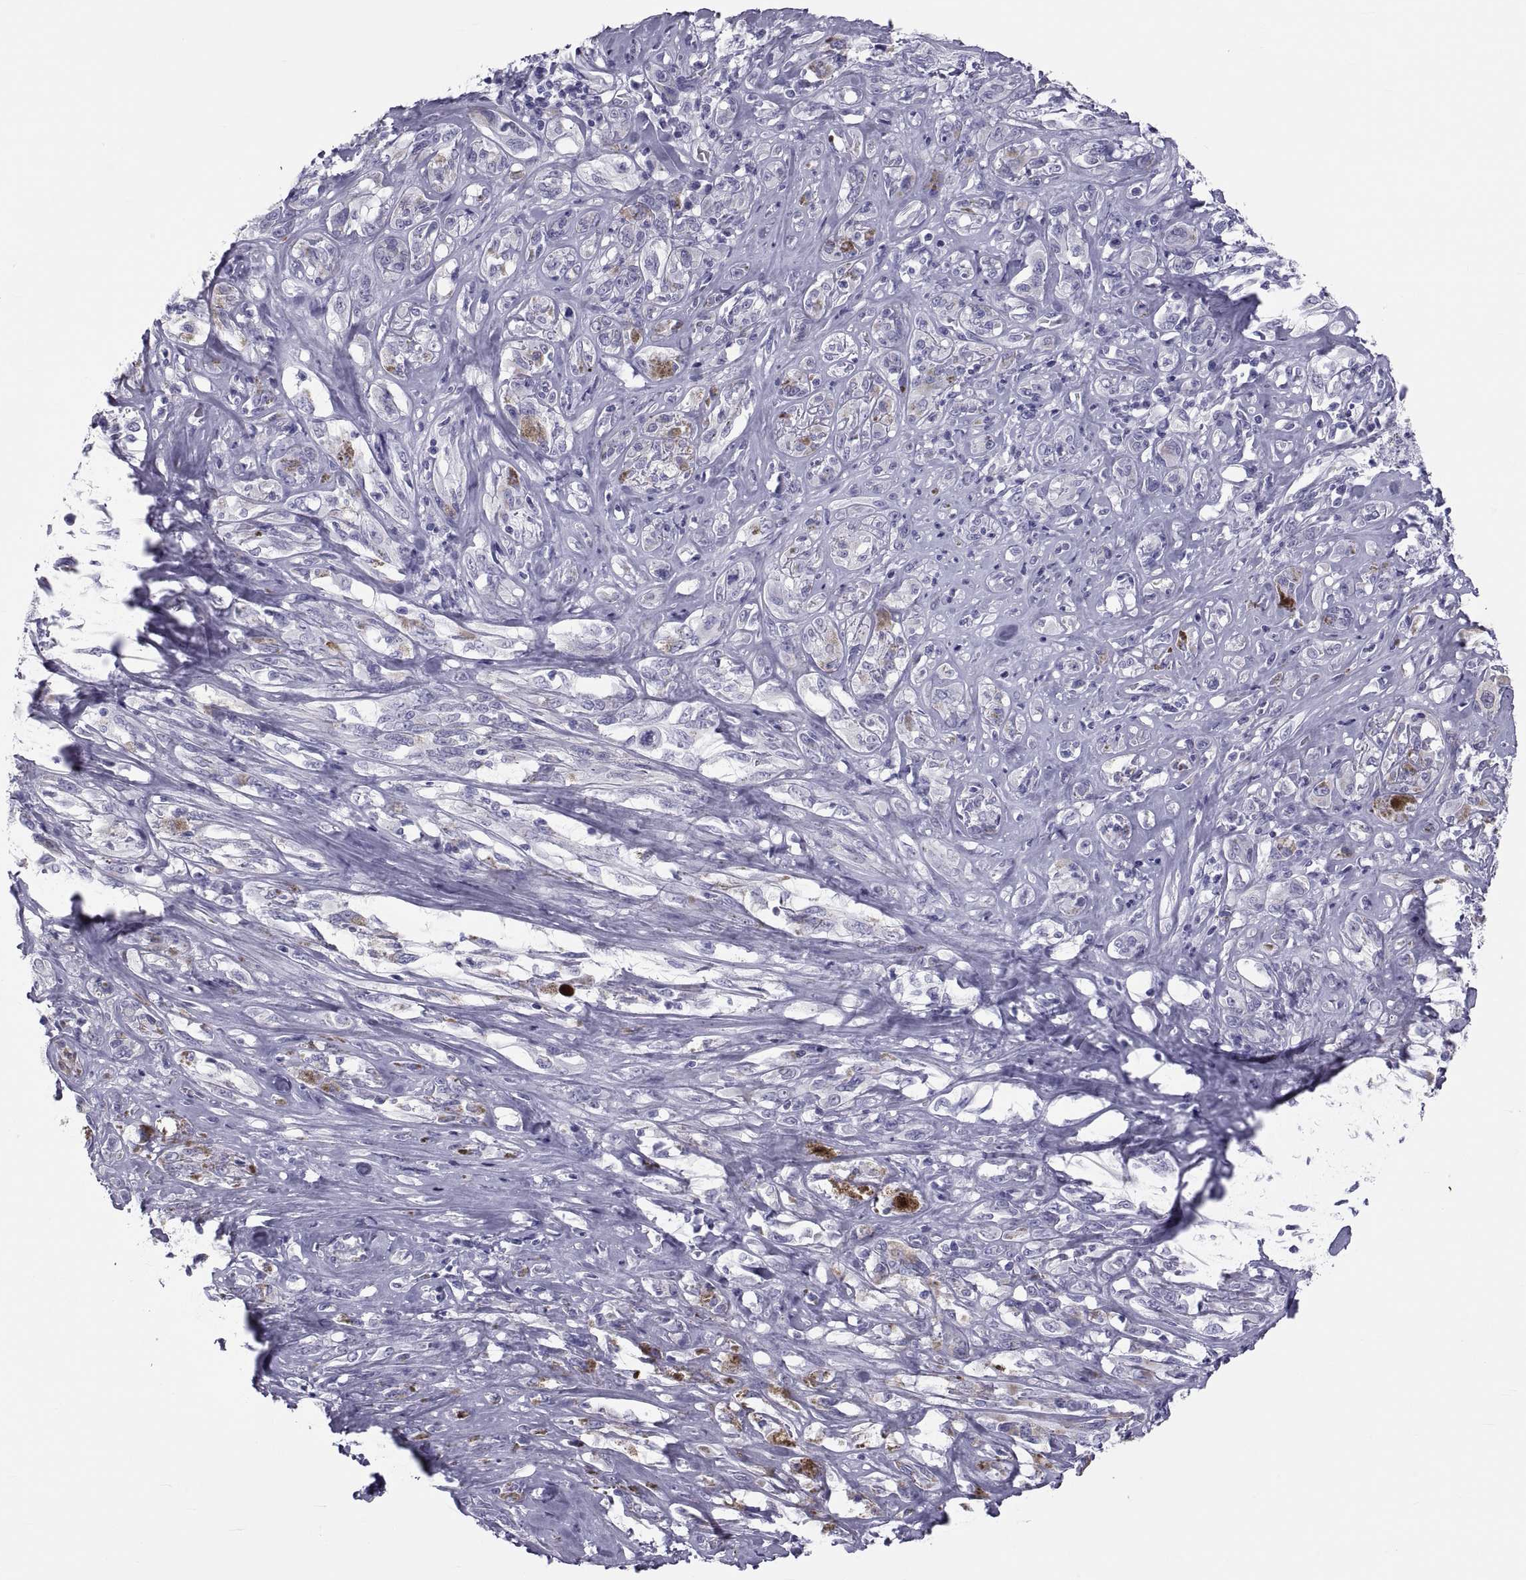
{"staining": {"intensity": "negative", "quantity": "none", "location": "none"}, "tissue": "melanoma", "cell_type": "Tumor cells", "image_type": "cancer", "snomed": [{"axis": "morphology", "description": "Malignant melanoma, NOS"}, {"axis": "topography", "description": "Skin"}], "caption": "Immunohistochemistry image of melanoma stained for a protein (brown), which displays no positivity in tumor cells.", "gene": "DEFB129", "patient": {"sex": "female", "age": 91}}